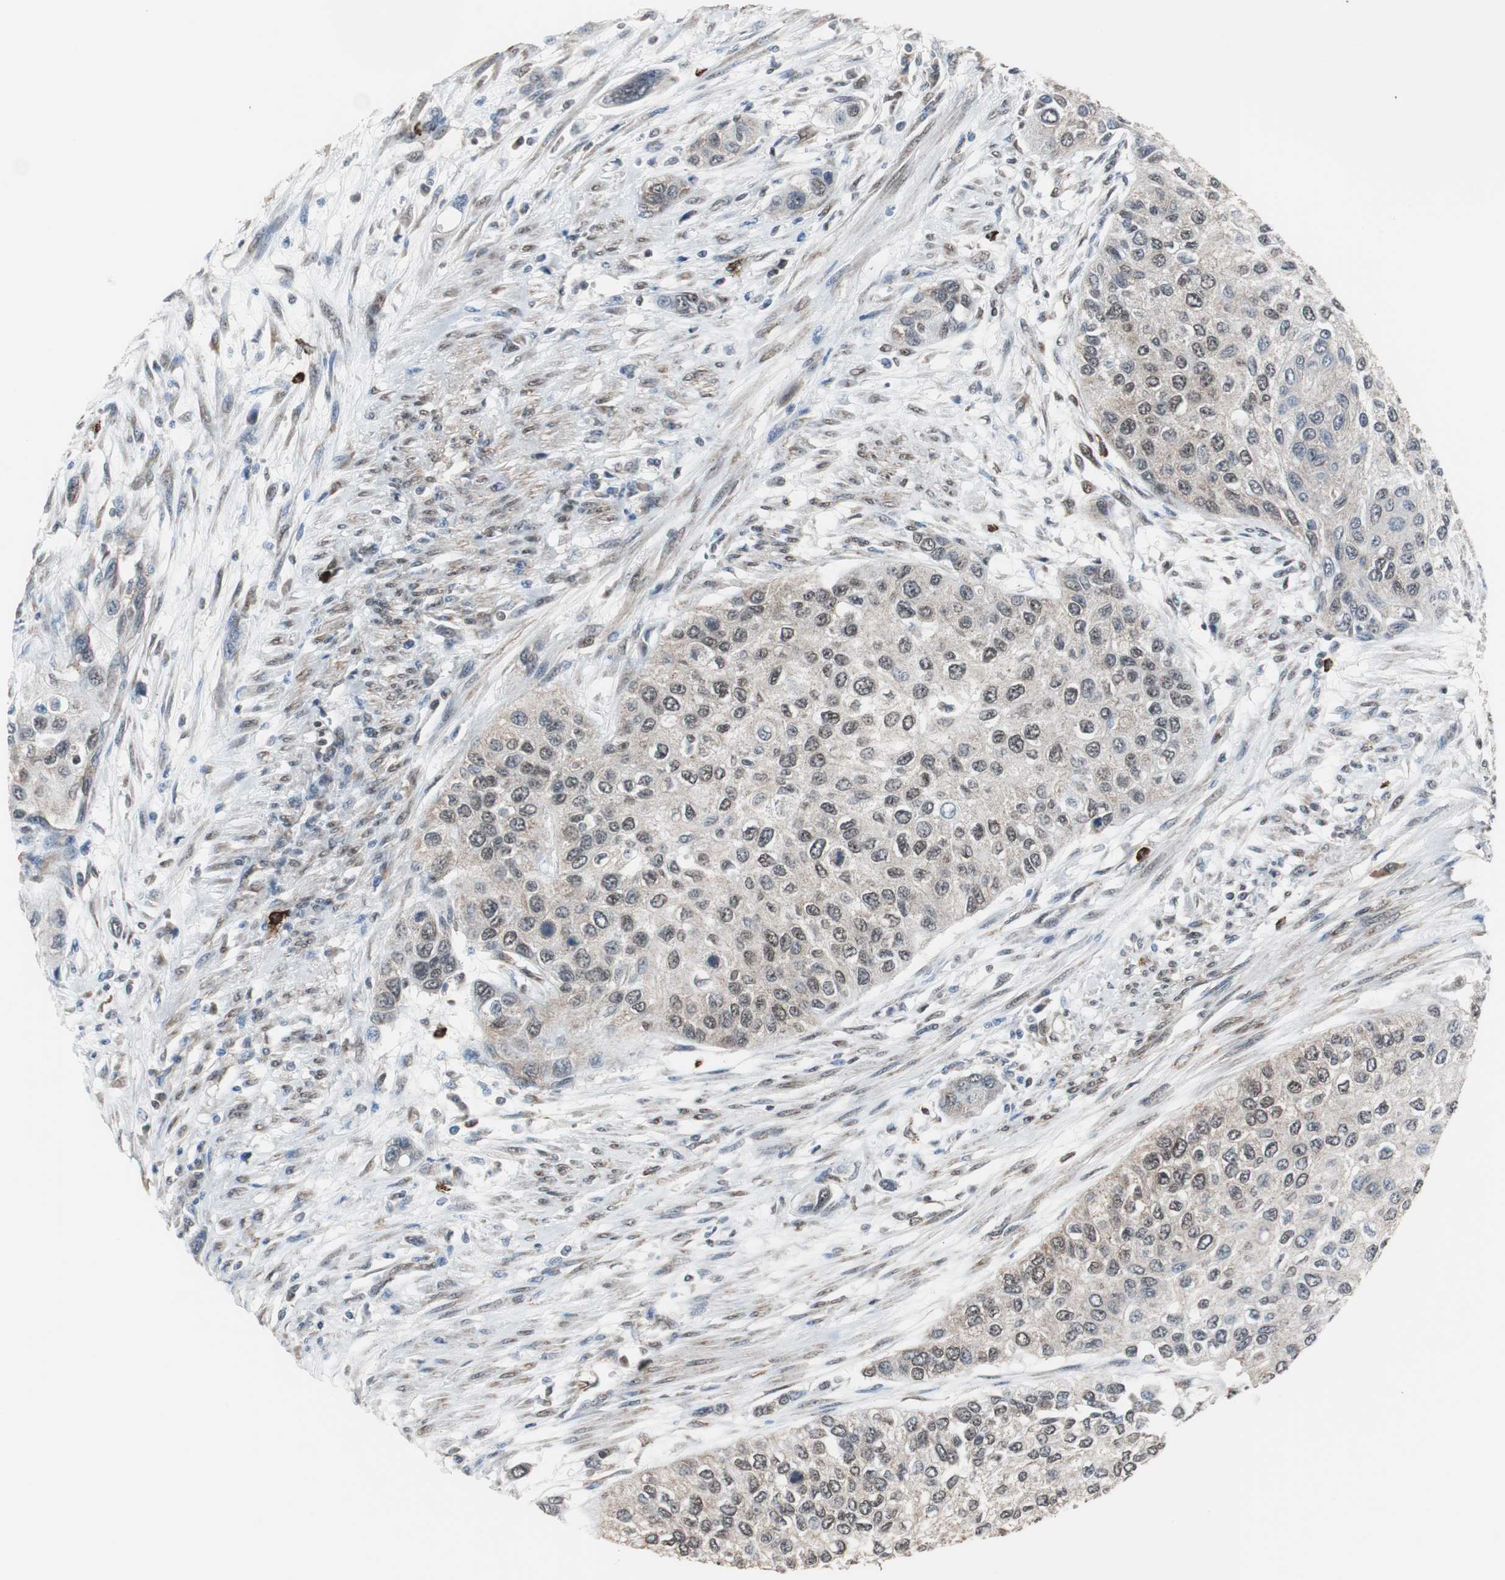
{"staining": {"intensity": "weak", "quantity": "25%-75%", "location": "nuclear"}, "tissue": "urothelial cancer", "cell_type": "Tumor cells", "image_type": "cancer", "snomed": [{"axis": "morphology", "description": "Urothelial carcinoma, High grade"}, {"axis": "topography", "description": "Urinary bladder"}], "caption": "Urothelial cancer was stained to show a protein in brown. There is low levels of weak nuclear staining in approximately 25%-75% of tumor cells. Immunohistochemistry (ihc) stains the protein of interest in brown and the nuclei are stained blue.", "gene": "ZHX2", "patient": {"sex": "female", "age": 56}}